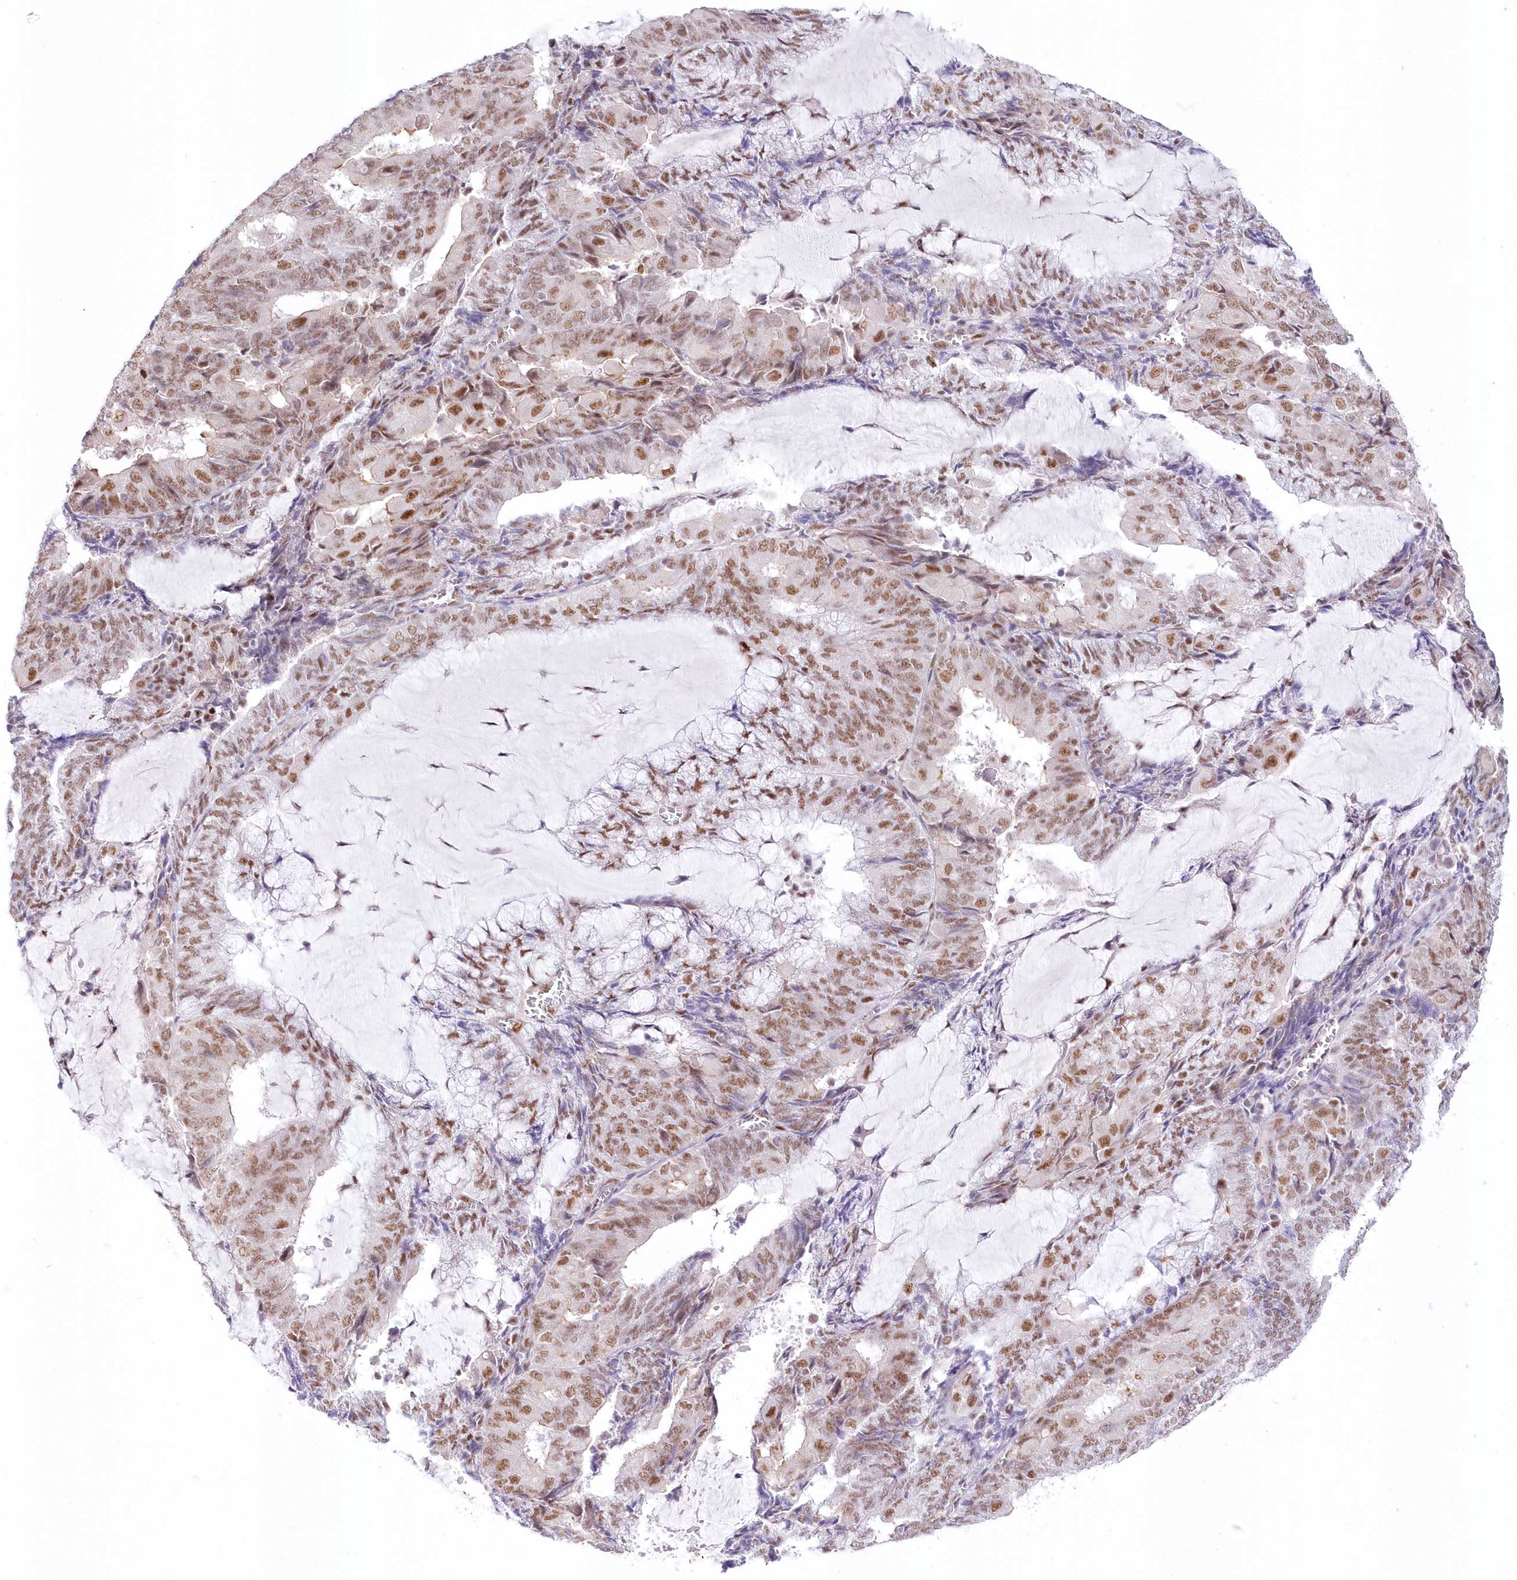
{"staining": {"intensity": "moderate", "quantity": ">75%", "location": "nuclear"}, "tissue": "endometrial cancer", "cell_type": "Tumor cells", "image_type": "cancer", "snomed": [{"axis": "morphology", "description": "Adenocarcinoma, NOS"}, {"axis": "topography", "description": "Endometrium"}], "caption": "The histopathology image exhibits immunohistochemical staining of adenocarcinoma (endometrial). There is moderate nuclear expression is appreciated in about >75% of tumor cells. The staining was performed using DAB to visualize the protein expression in brown, while the nuclei were stained in blue with hematoxylin (Magnification: 20x).", "gene": "NSUN2", "patient": {"sex": "female", "age": 81}}